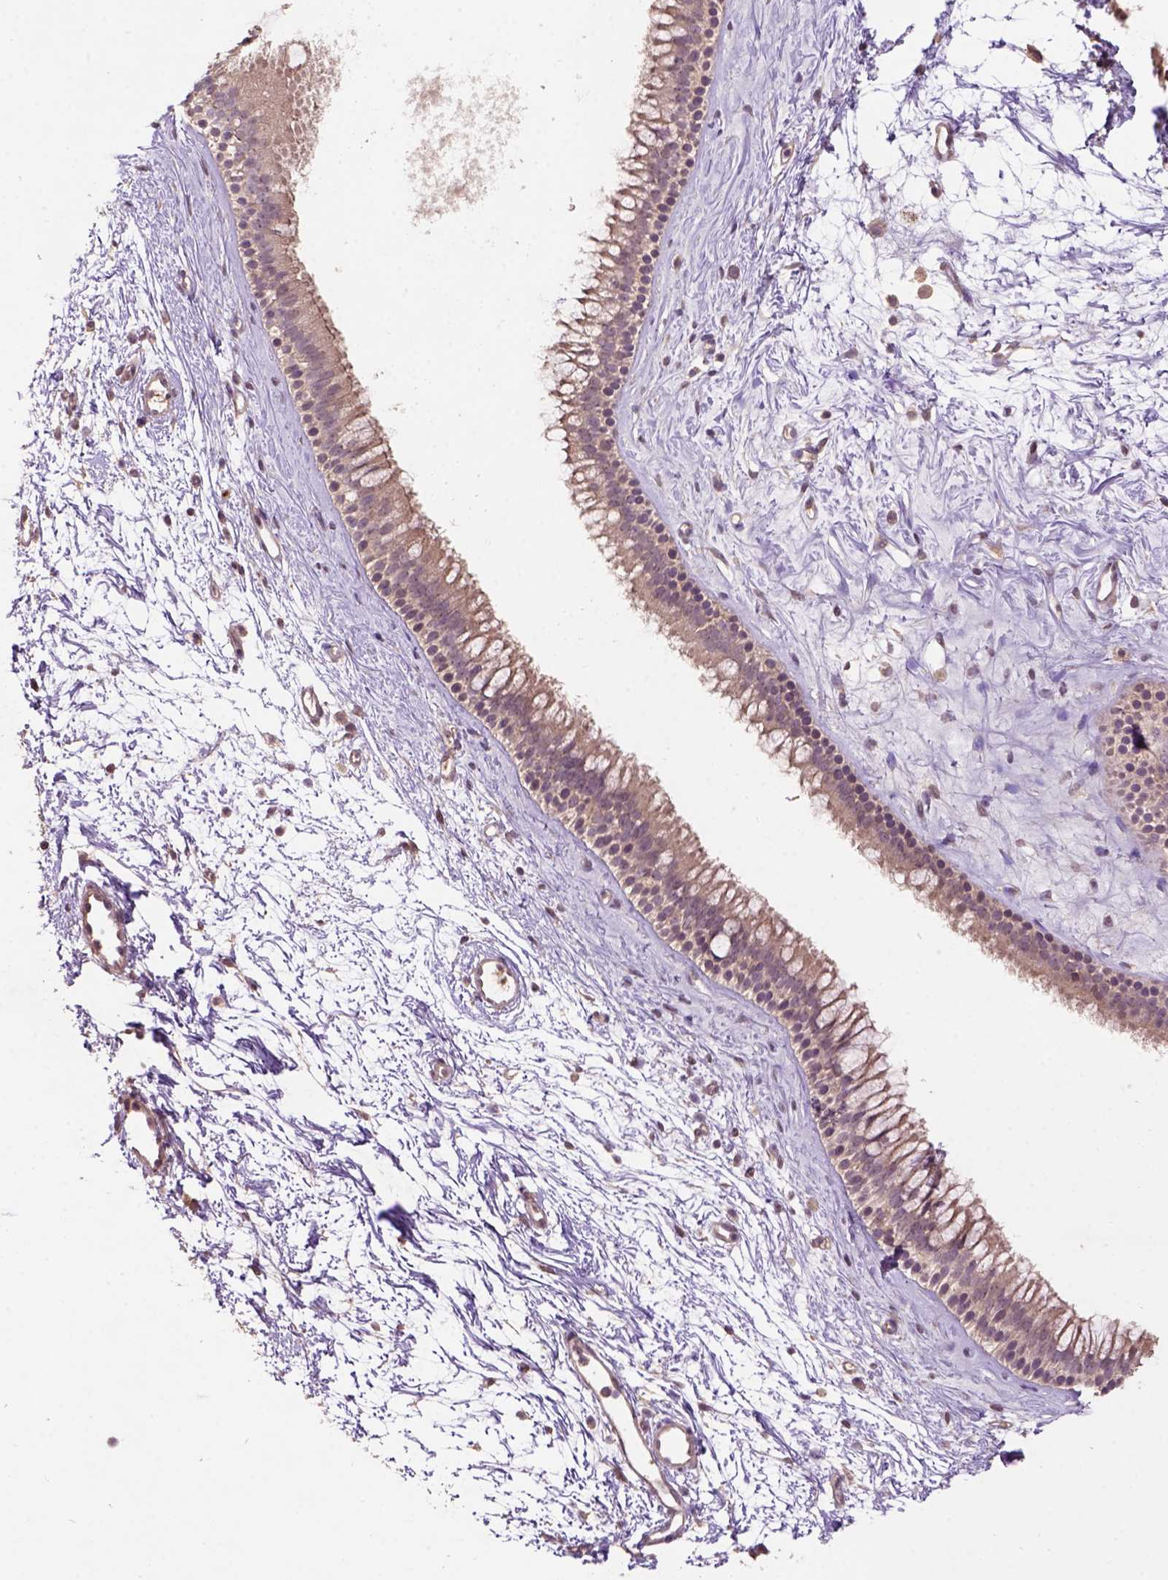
{"staining": {"intensity": "moderate", "quantity": ">75%", "location": "cytoplasmic/membranous"}, "tissue": "nasopharynx", "cell_type": "Respiratory epithelial cells", "image_type": "normal", "snomed": [{"axis": "morphology", "description": "Normal tissue, NOS"}, {"axis": "topography", "description": "Nasopharynx"}], "caption": "Immunohistochemical staining of normal nasopharynx exhibits >75% levels of moderate cytoplasmic/membranous protein positivity in approximately >75% of respiratory epithelial cells. (brown staining indicates protein expression, while blue staining denotes nuclei).", "gene": "KBTBD8", "patient": {"sex": "male", "age": 58}}